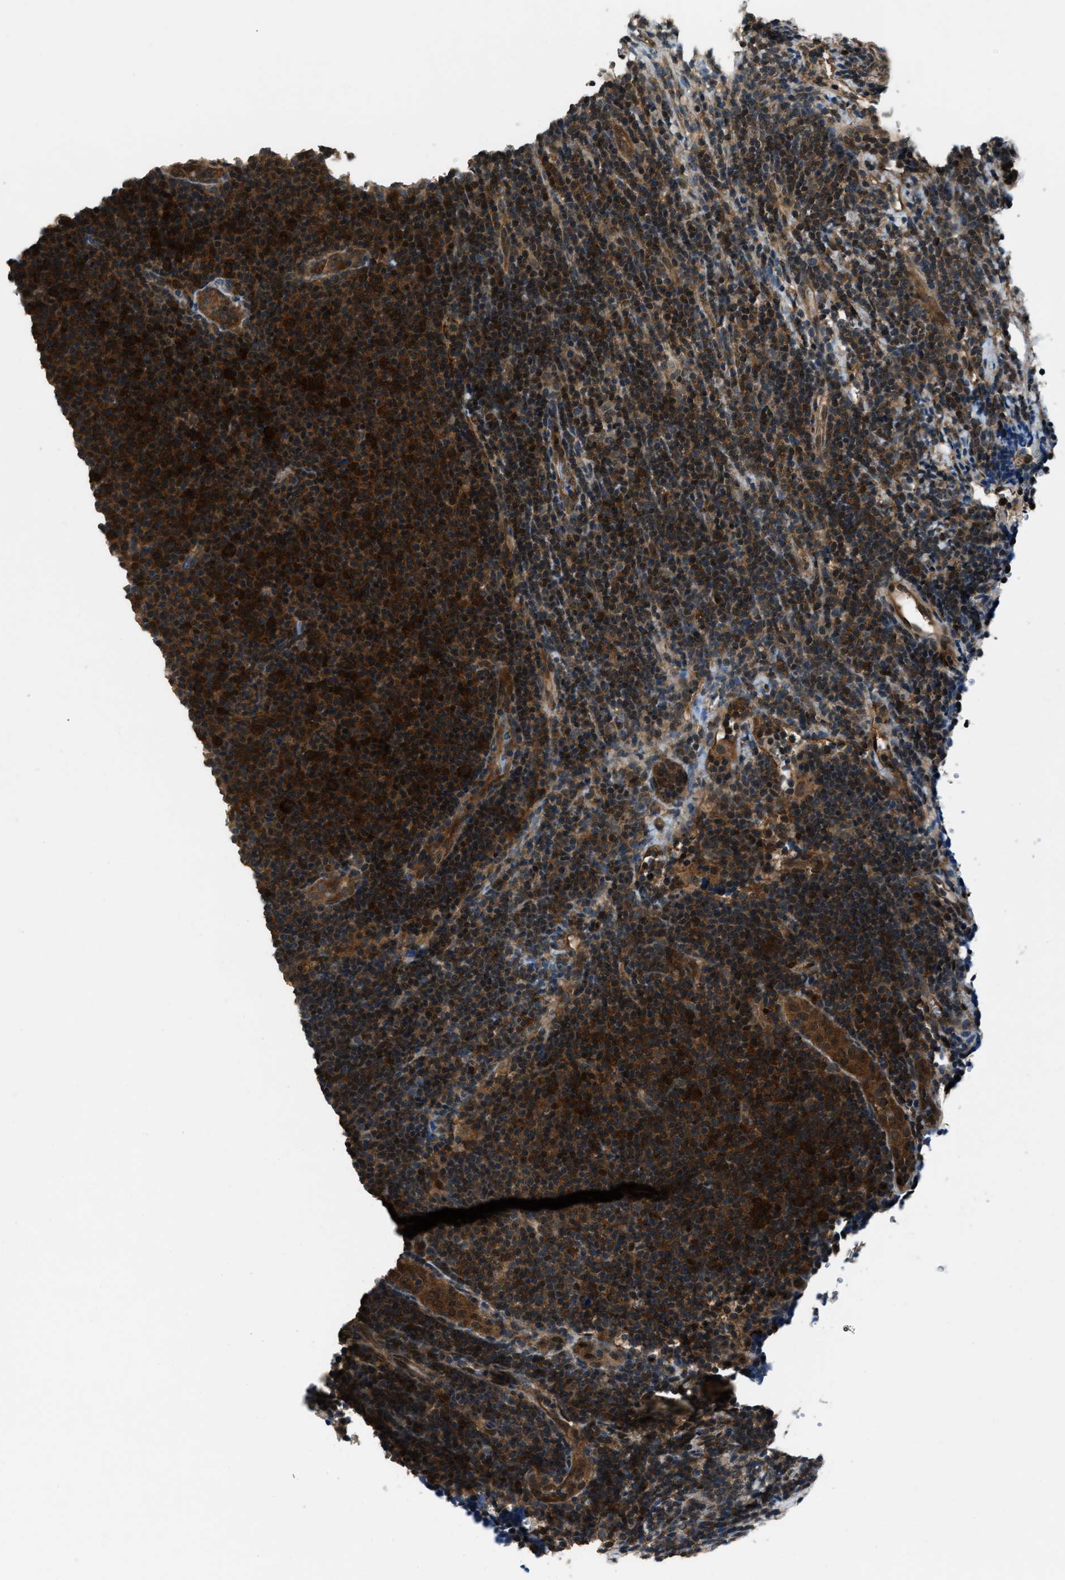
{"staining": {"intensity": "strong", "quantity": "25%-75%", "location": "cytoplasmic/membranous,nuclear"}, "tissue": "lymphoma", "cell_type": "Tumor cells", "image_type": "cancer", "snomed": [{"axis": "morphology", "description": "Malignant lymphoma, non-Hodgkin's type, Low grade"}, {"axis": "topography", "description": "Lymph node"}], "caption": "Immunohistochemical staining of low-grade malignant lymphoma, non-Hodgkin's type shows strong cytoplasmic/membranous and nuclear protein positivity in approximately 25%-75% of tumor cells.", "gene": "NUDCD3", "patient": {"sex": "male", "age": 66}}